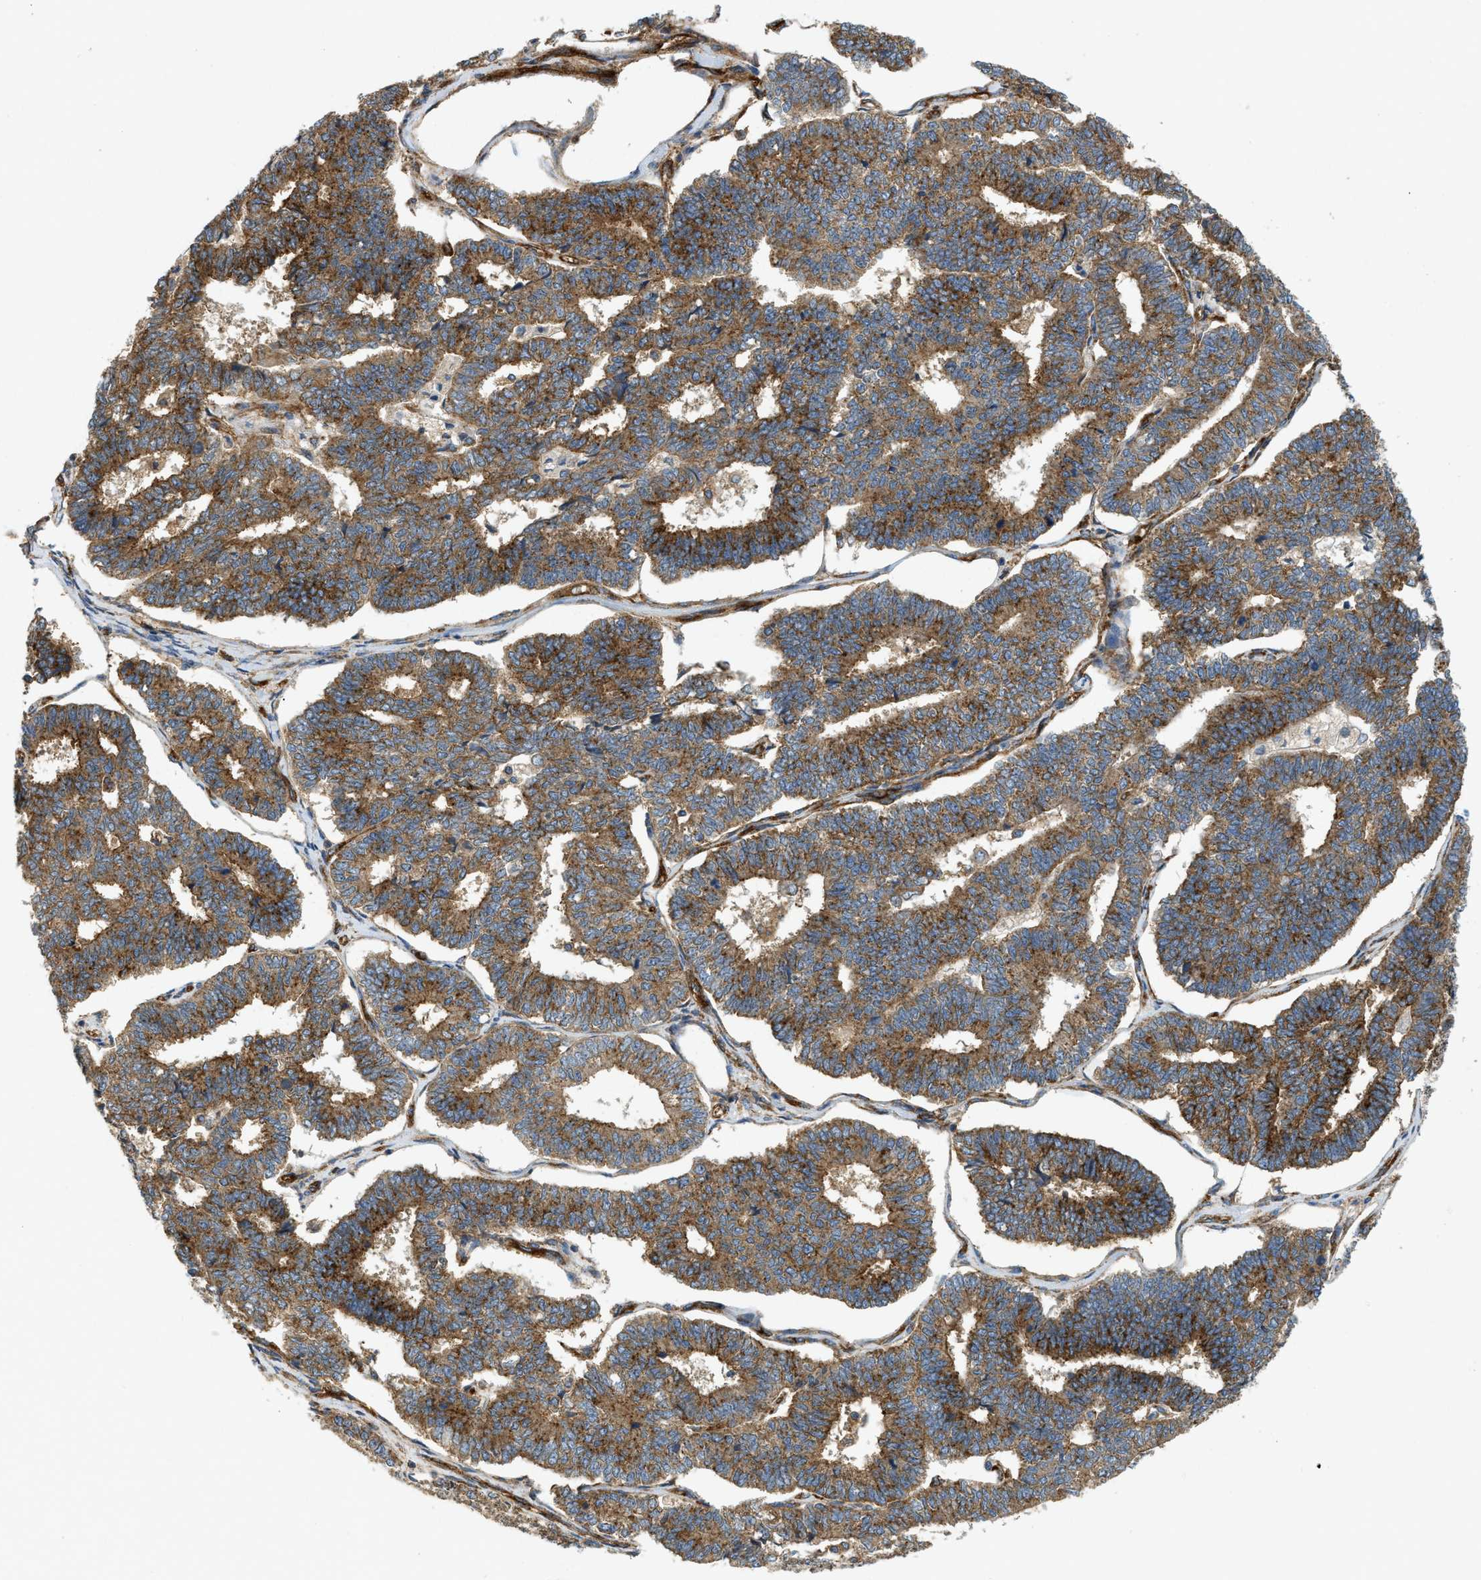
{"staining": {"intensity": "moderate", "quantity": ">75%", "location": "cytoplasmic/membranous"}, "tissue": "endometrial cancer", "cell_type": "Tumor cells", "image_type": "cancer", "snomed": [{"axis": "morphology", "description": "Adenocarcinoma, NOS"}, {"axis": "topography", "description": "Endometrium"}], "caption": "Endometrial adenocarcinoma was stained to show a protein in brown. There is medium levels of moderate cytoplasmic/membranous staining in about >75% of tumor cells. The protein of interest is shown in brown color, while the nuclei are stained blue.", "gene": "HIP1", "patient": {"sex": "female", "age": 70}}